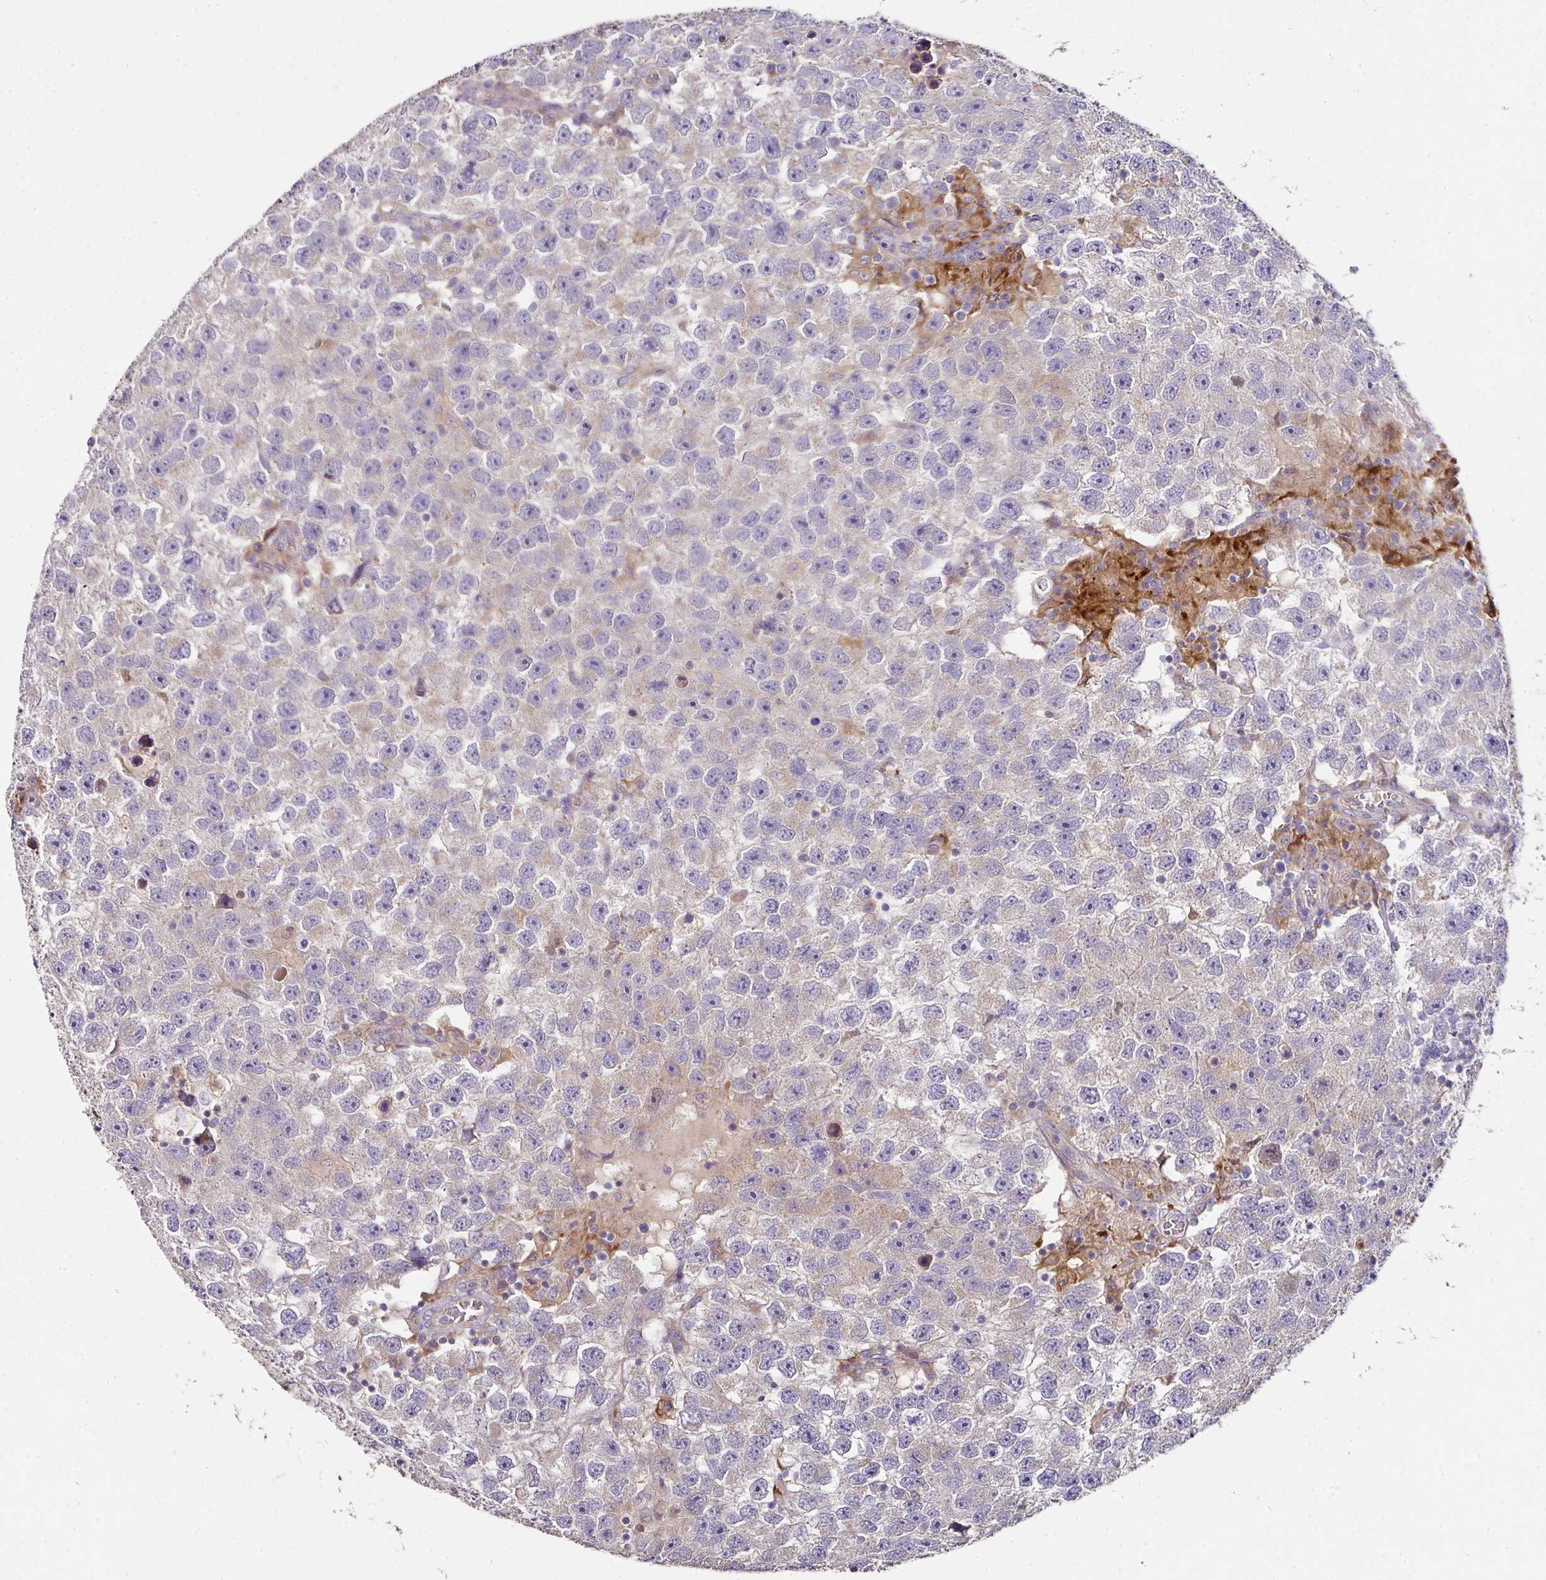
{"staining": {"intensity": "negative", "quantity": "none", "location": "none"}, "tissue": "testis cancer", "cell_type": "Tumor cells", "image_type": "cancer", "snomed": [{"axis": "morphology", "description": "Seminoma, NOS"}, {"axis": "topography", "description": "Testis"}], "caption": "This histopathology image is of testis cancer (seminoma) stained with immunohistochemistry (IHC) to label a protein in brown with the nuclei are counter-stained blue. There is no staining in tumor cells.", "gene": "SKIC2", "patient": {"sex": "male", "age": 26}}